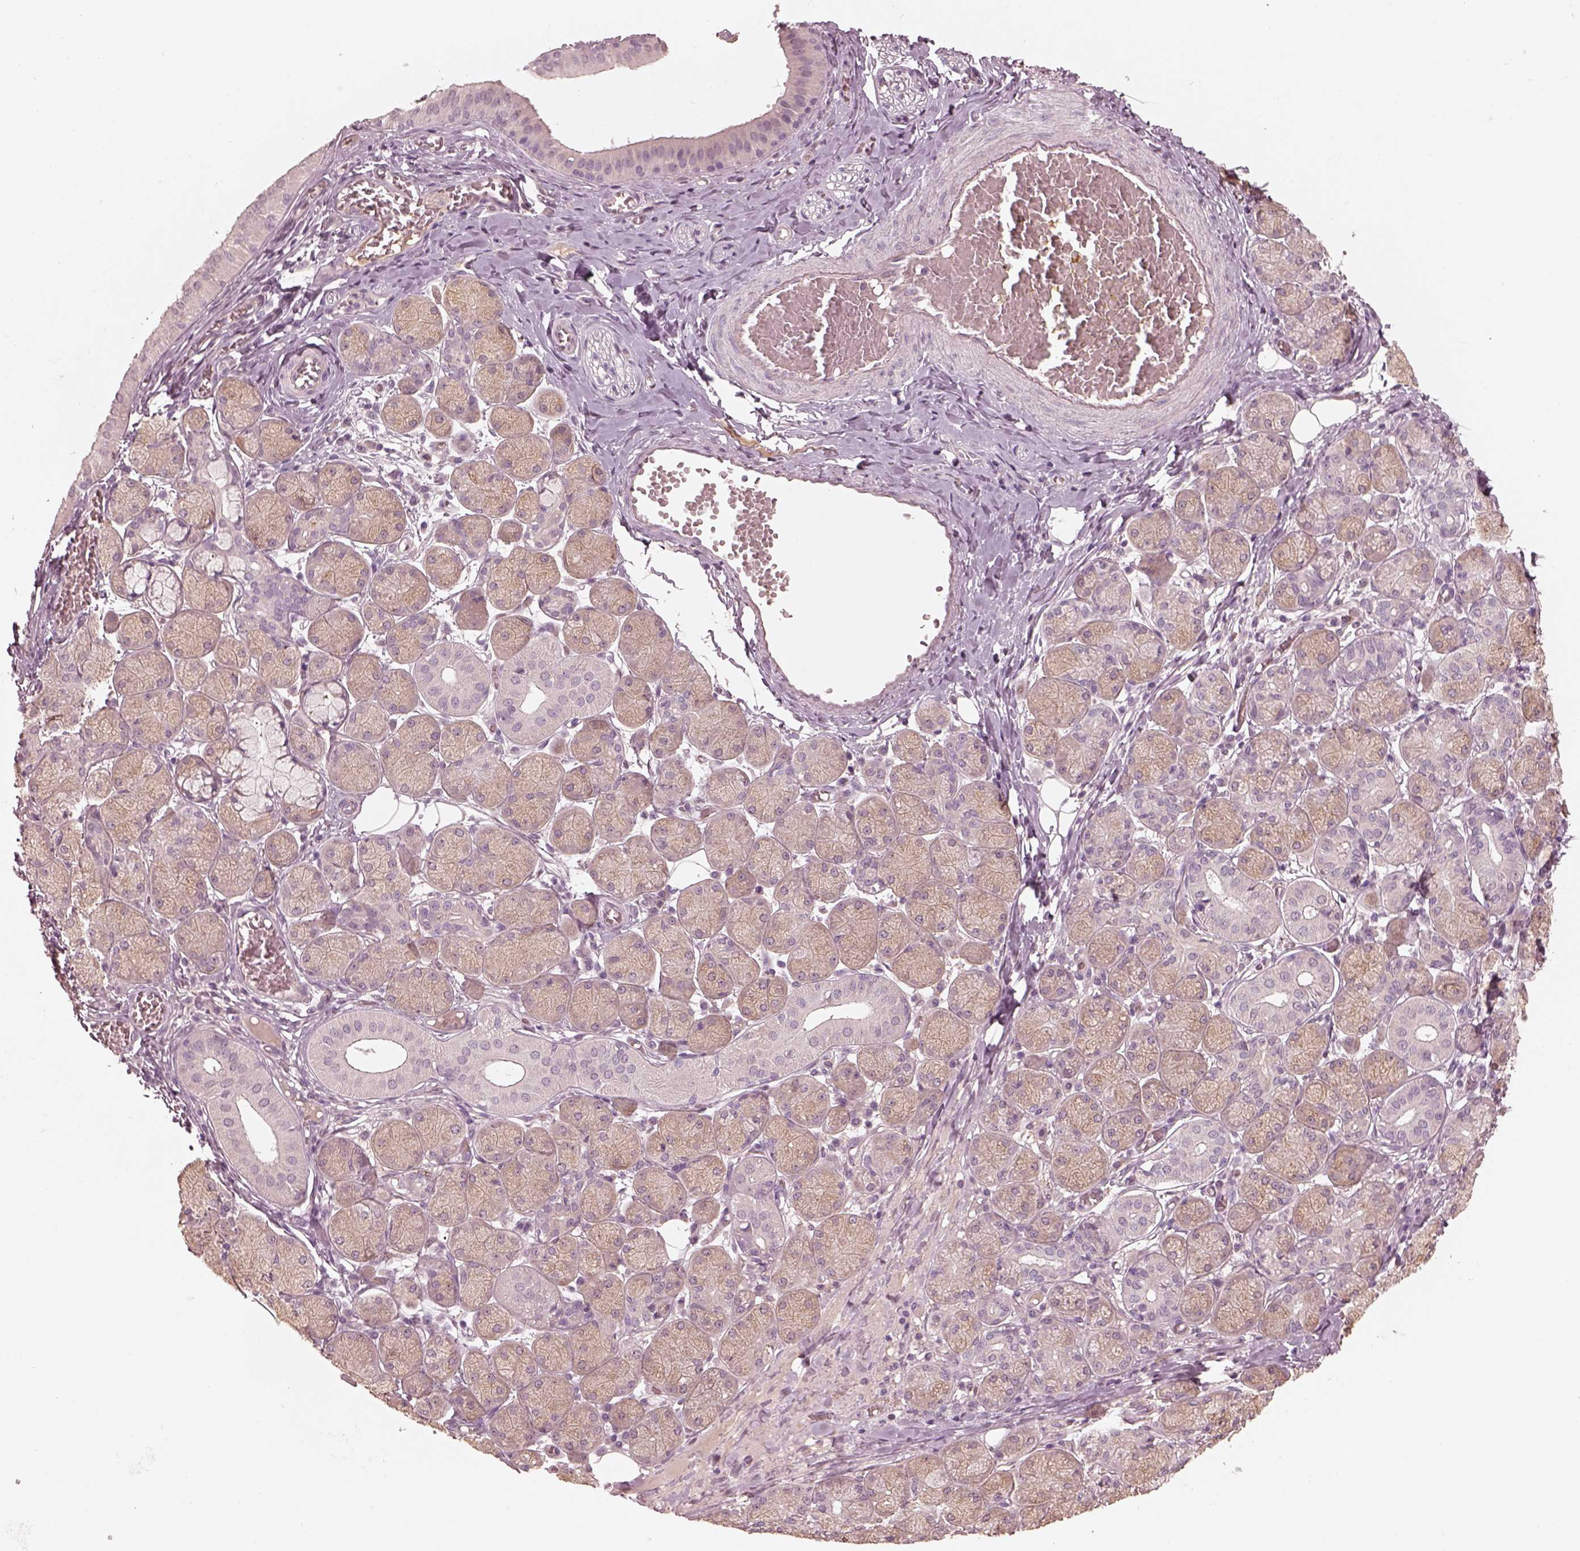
{"staining": {"intensity": "weak", "quantity": "<25%", "location": "cytoplasmic/membranous"}, "tissue": "salivary gland", "cell_type": "Glandular cells", "image_type": "normal", "snomed": [{"axis": "morphology", "description": "Normal tissue, NOS"}, {"axis": "topography", "description": "Salivary gland"}, {"axis": "topography", "description": "Peripheral nerve tissue"}], "caption": "A histopathology image of salivary gland stained for a protein displays no brown staining in glandular cells.", "gene": "VWA5B1", "patient": {"sex": "female", "age": 24}}